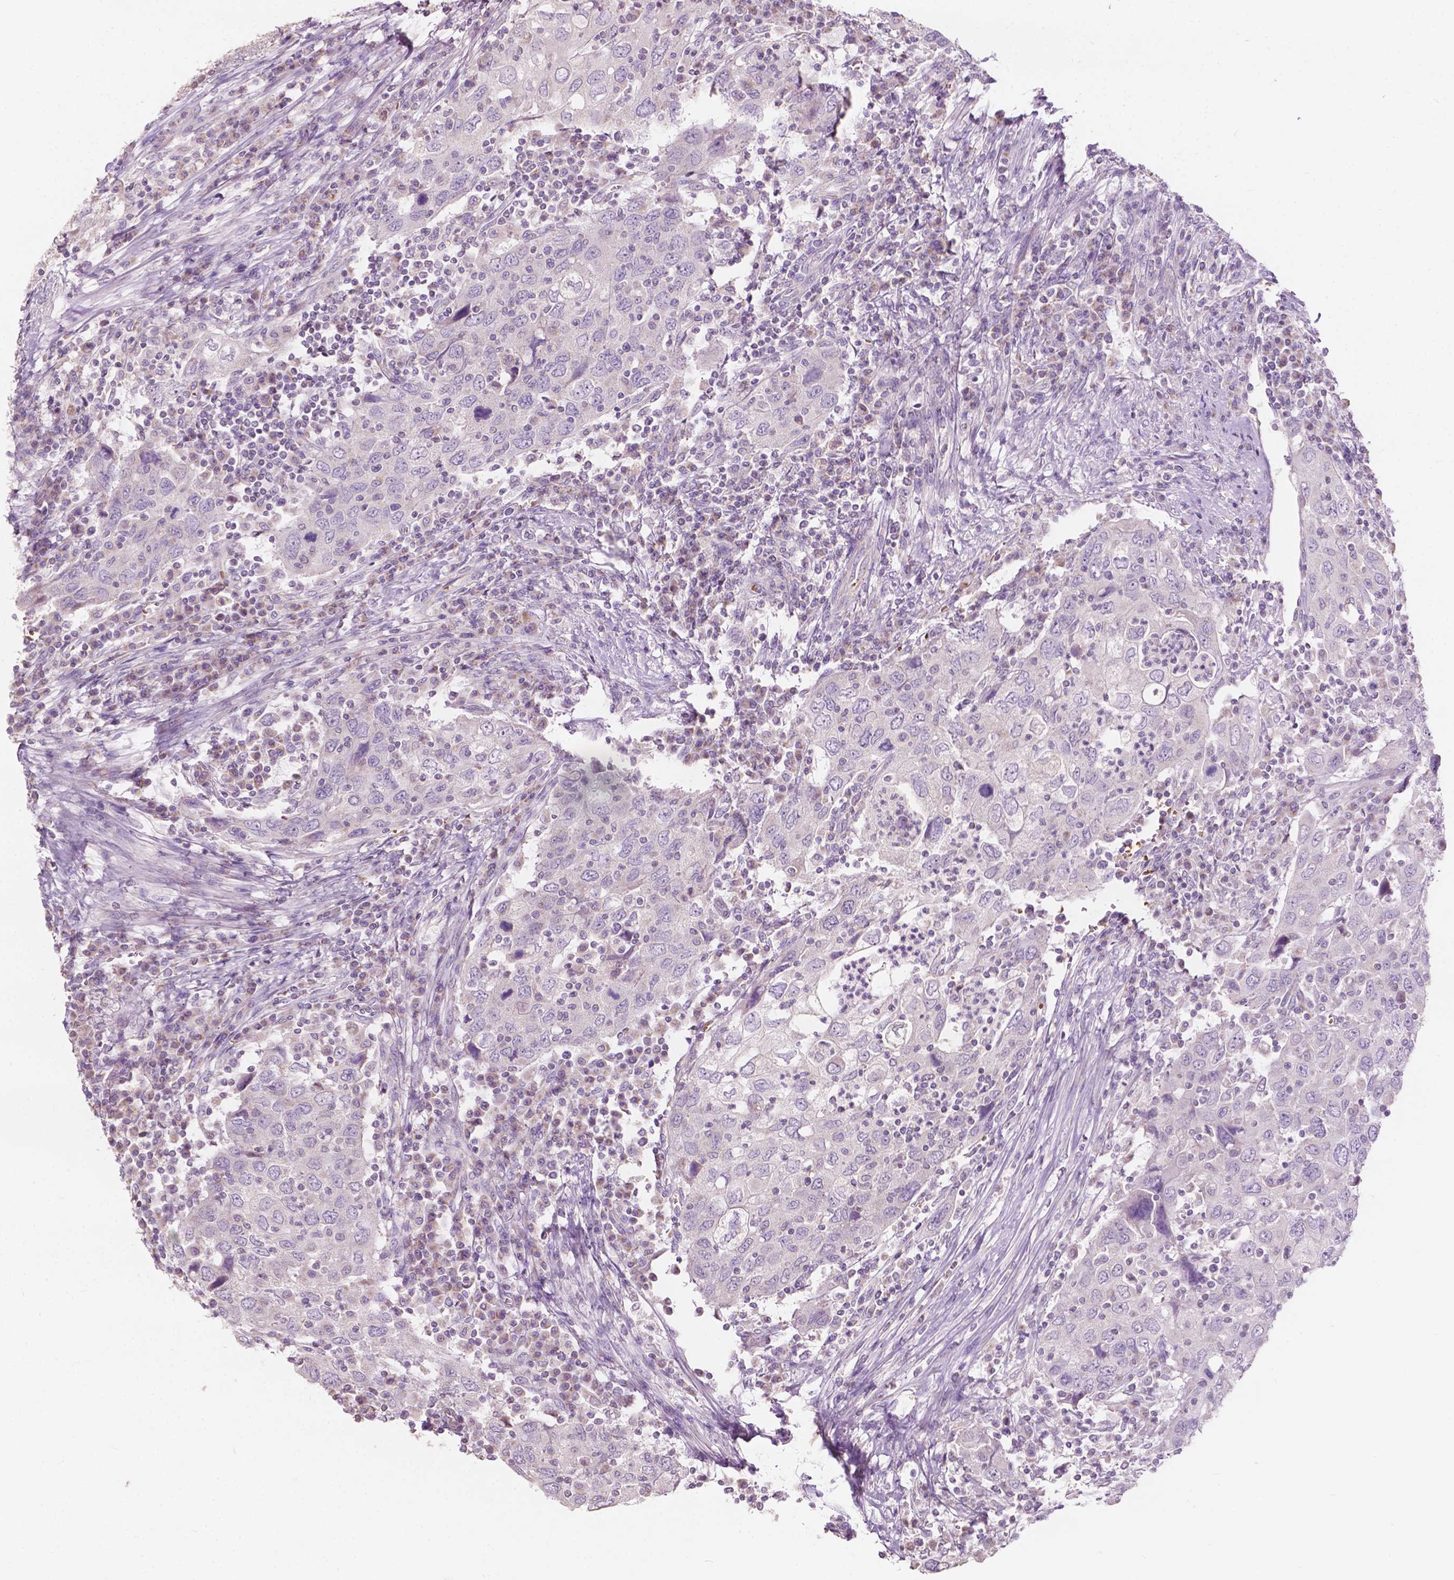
{"staining": {"intensity": "negative", "quantity": "none", "location": "none"}, "tissue": "urothelial cancer", "cell_type": "Tumor cells", "image_type": "cancer", "snomed": [{"axis": "morphology", "description": "Urothelial carcinoma, High grade"}, {"axis": "topography", "description": "Urinary bladder"}], "caption": "Micrograph shows no significant protein staining in tumor cells of urothelial cancer. (Stains: DAB IHC with hematoxylin counter stain, Microscopy: brightfield microscopy at high magnification).", "gene": "NDUFS1", "patient": {"sex": "male", "age": 76}}